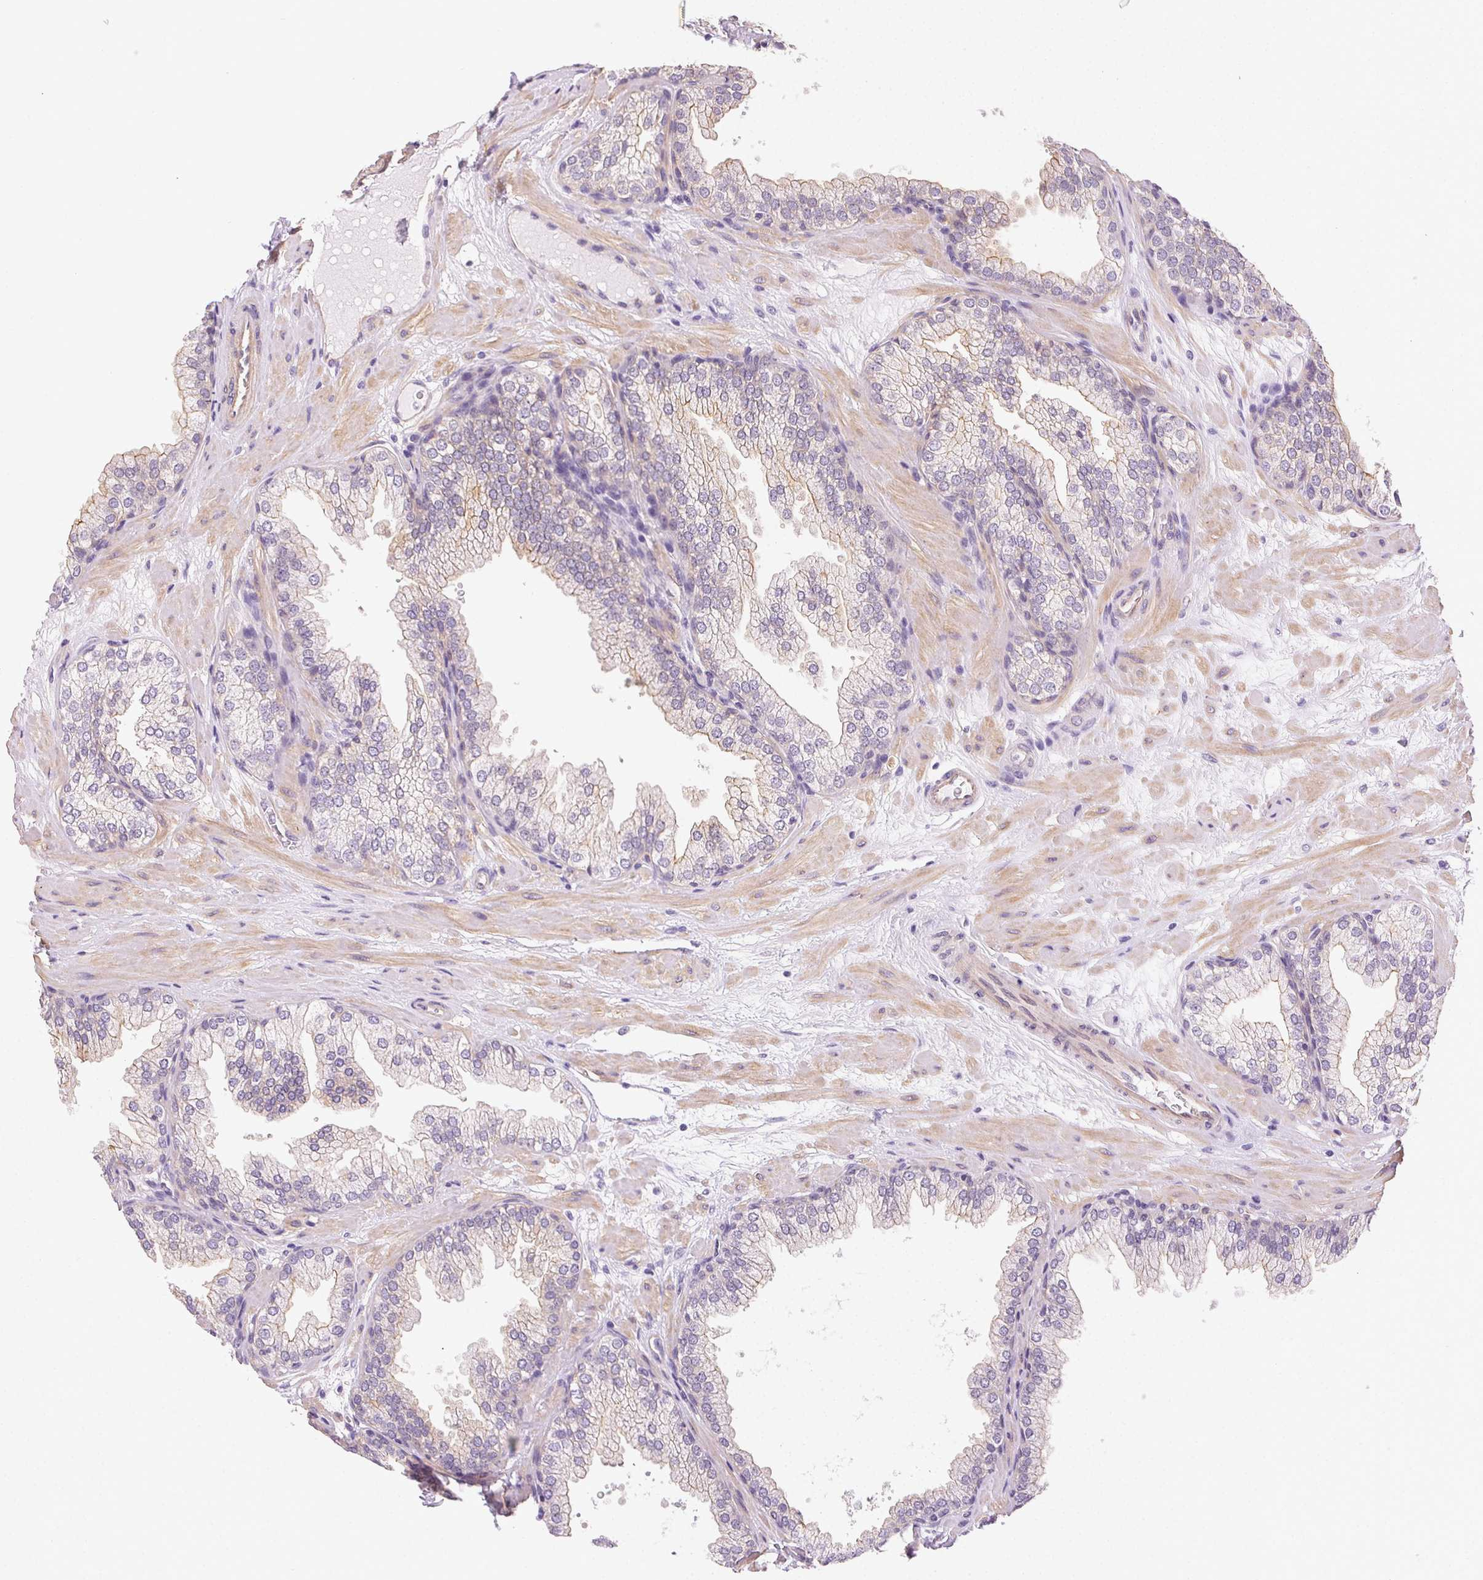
{"staining": {"intensity": "weak", "quantity": "<25%", "location": "cytoplasmic/membranous"}, "tissue": "prostate", "cell_type": "Glandular cells", "image_type": "normal", "snomed": [{"axis": "morphology", "description": "Normal tissue, NOS"}, {"axis": "topography", "description": "Prostate"}], "caption": "The image reveals no significant positivity in glandular cells of prostate.", "gene": "CSN1S1", "patient": {"sex": "male", "age": 37}}